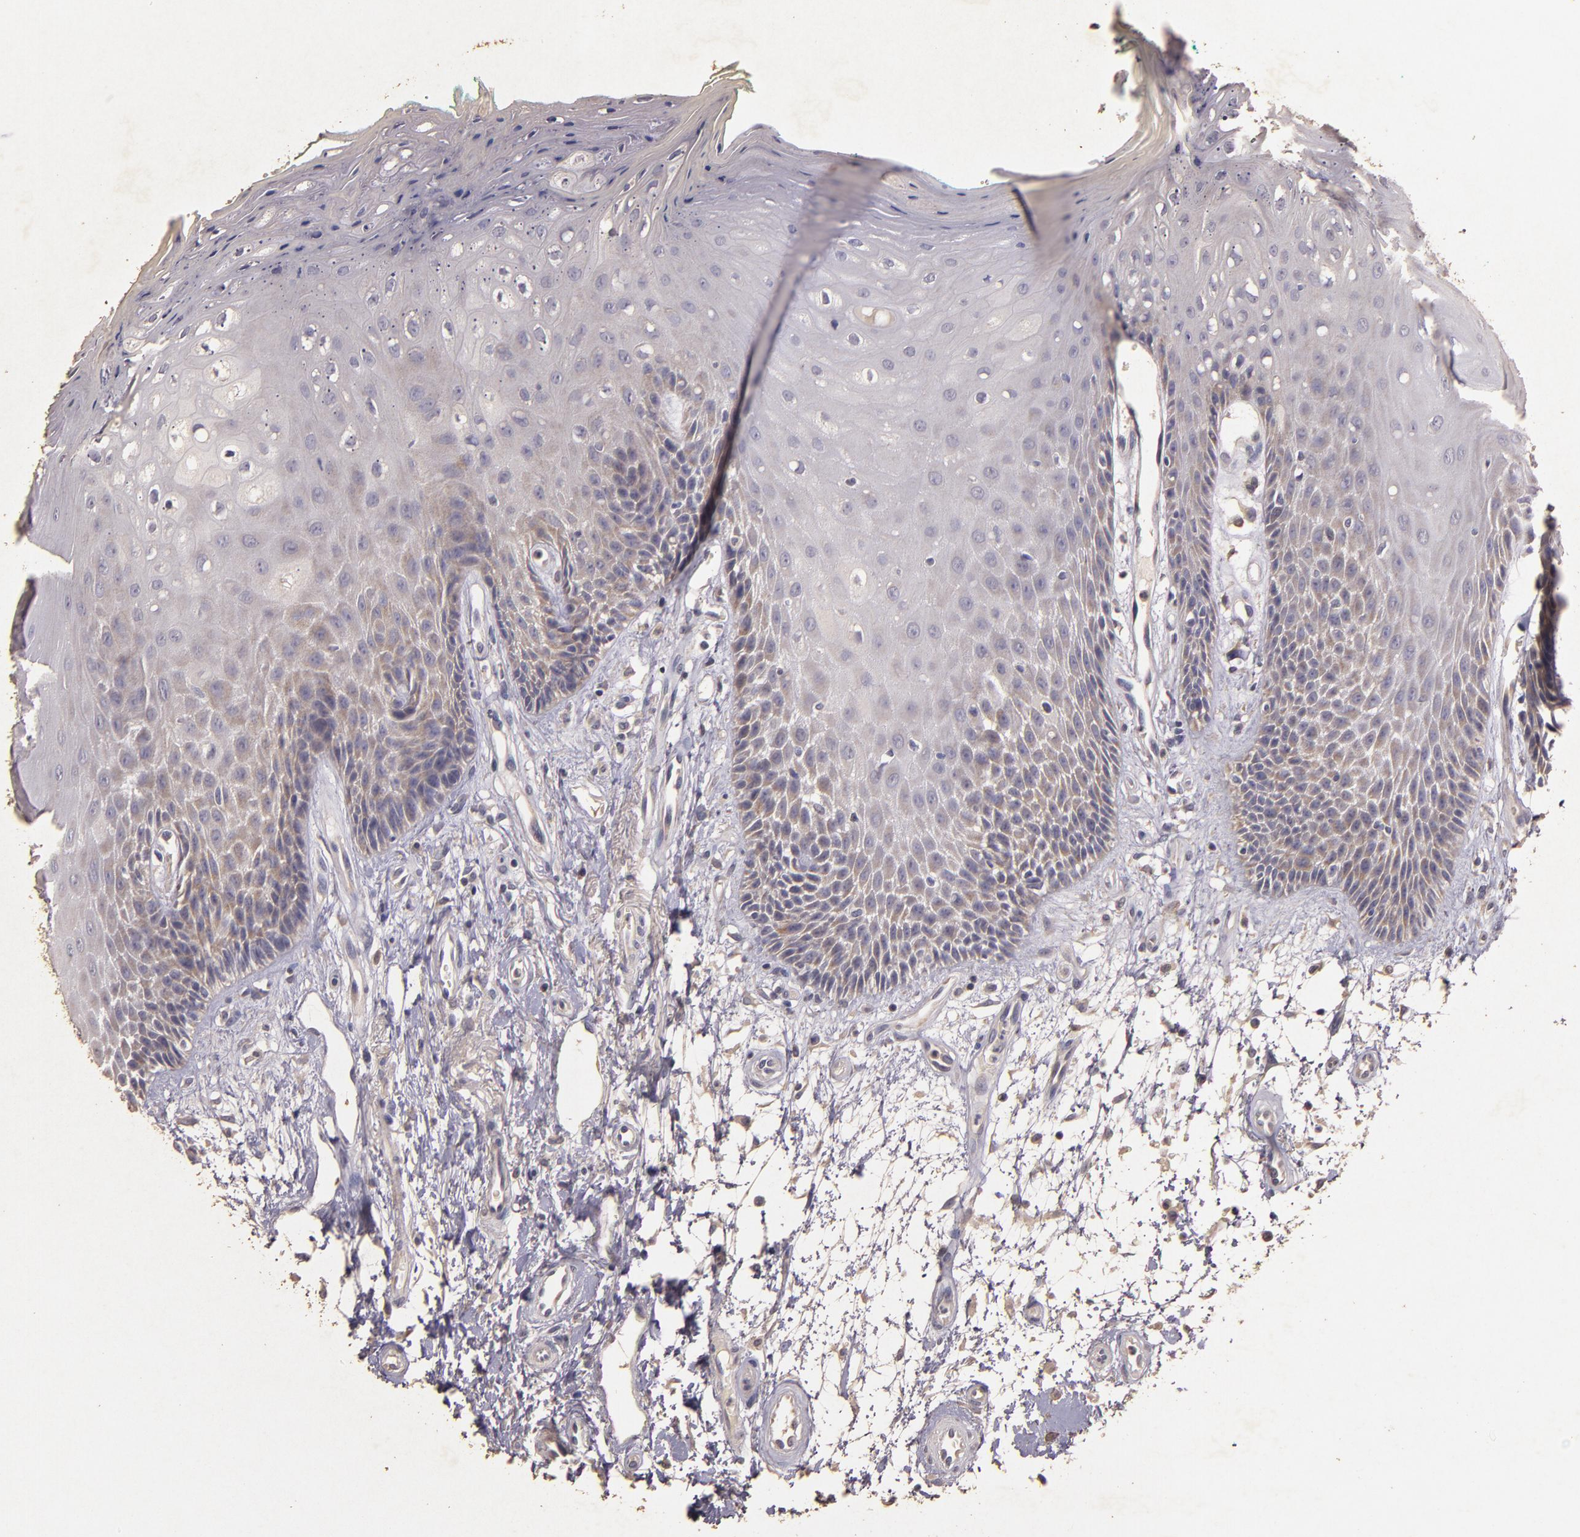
{"staining": {"intensity": "negative", "quantity": "none", "location": "none"}, "tissue": "oral mucosa", "cell_type": "Squamous epithelial cells", "image_type": "normal", "snomed": [{"axis": "morphology", "description": "Normal tissue, NOS"}, {"axis": "morphology", "description": "Squamous cell carcinoma, NOS"}, {"axis": "topography", "description": "Skeletal muscle"}, {"axis": "topography", "description": "Oral tissue"}, {"axis": "topography", "description": "Head-Neck"}], "caption": "The histopathology image shows no significant staining in squamous epithelial cells of oral mucosa. The staining is performed using DAB (3,3'-diaminobenzidine) brown chromogen with nuclei counter-stained in using hematoxylin.", "gene": "BCL2L13", "patient": {"sex": "female", "age": 84}}